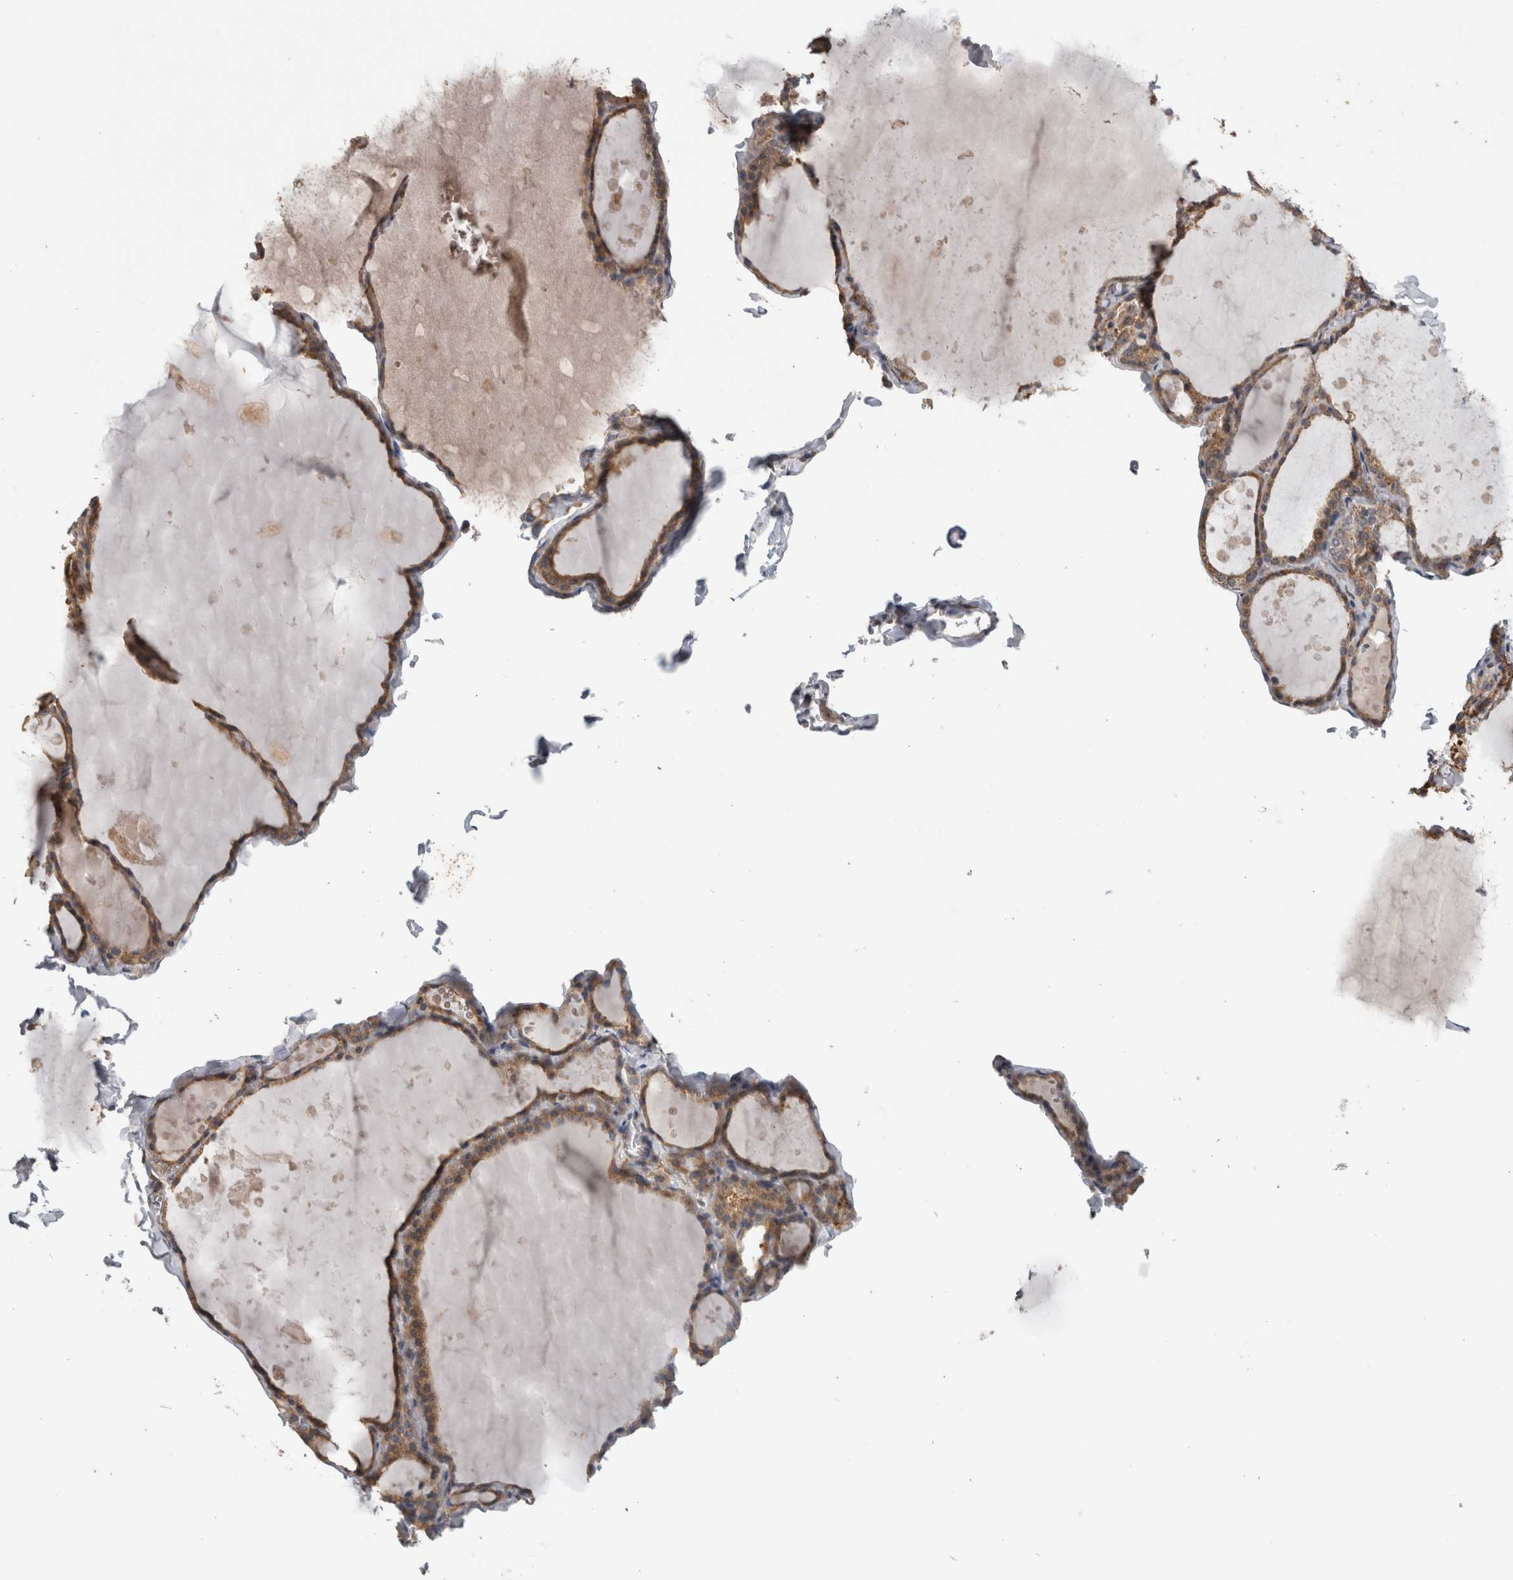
{"staining": {"intensity": "moderate", "quantity": ">75%", "location": "cytoplasmic/membranous"}, "tissue": "thyroid gland", "cell_type": "Glandular cells", "image_type": "normal", "snomed": [{"axis": "morphology", "description": "Normal tissue, NOS"}, {"axis": "topography", "description": "Thyroid gland"}], "caption": "IHC (DAB (3,3'-diaminobenzidine)) staining of benign thyroid gland displays moderate cytoplasmic/membranous protein staining in approximately >75% of glandular cells.", "gene": "ATXN2", "patient": {"sex": "male", "age": 56}}